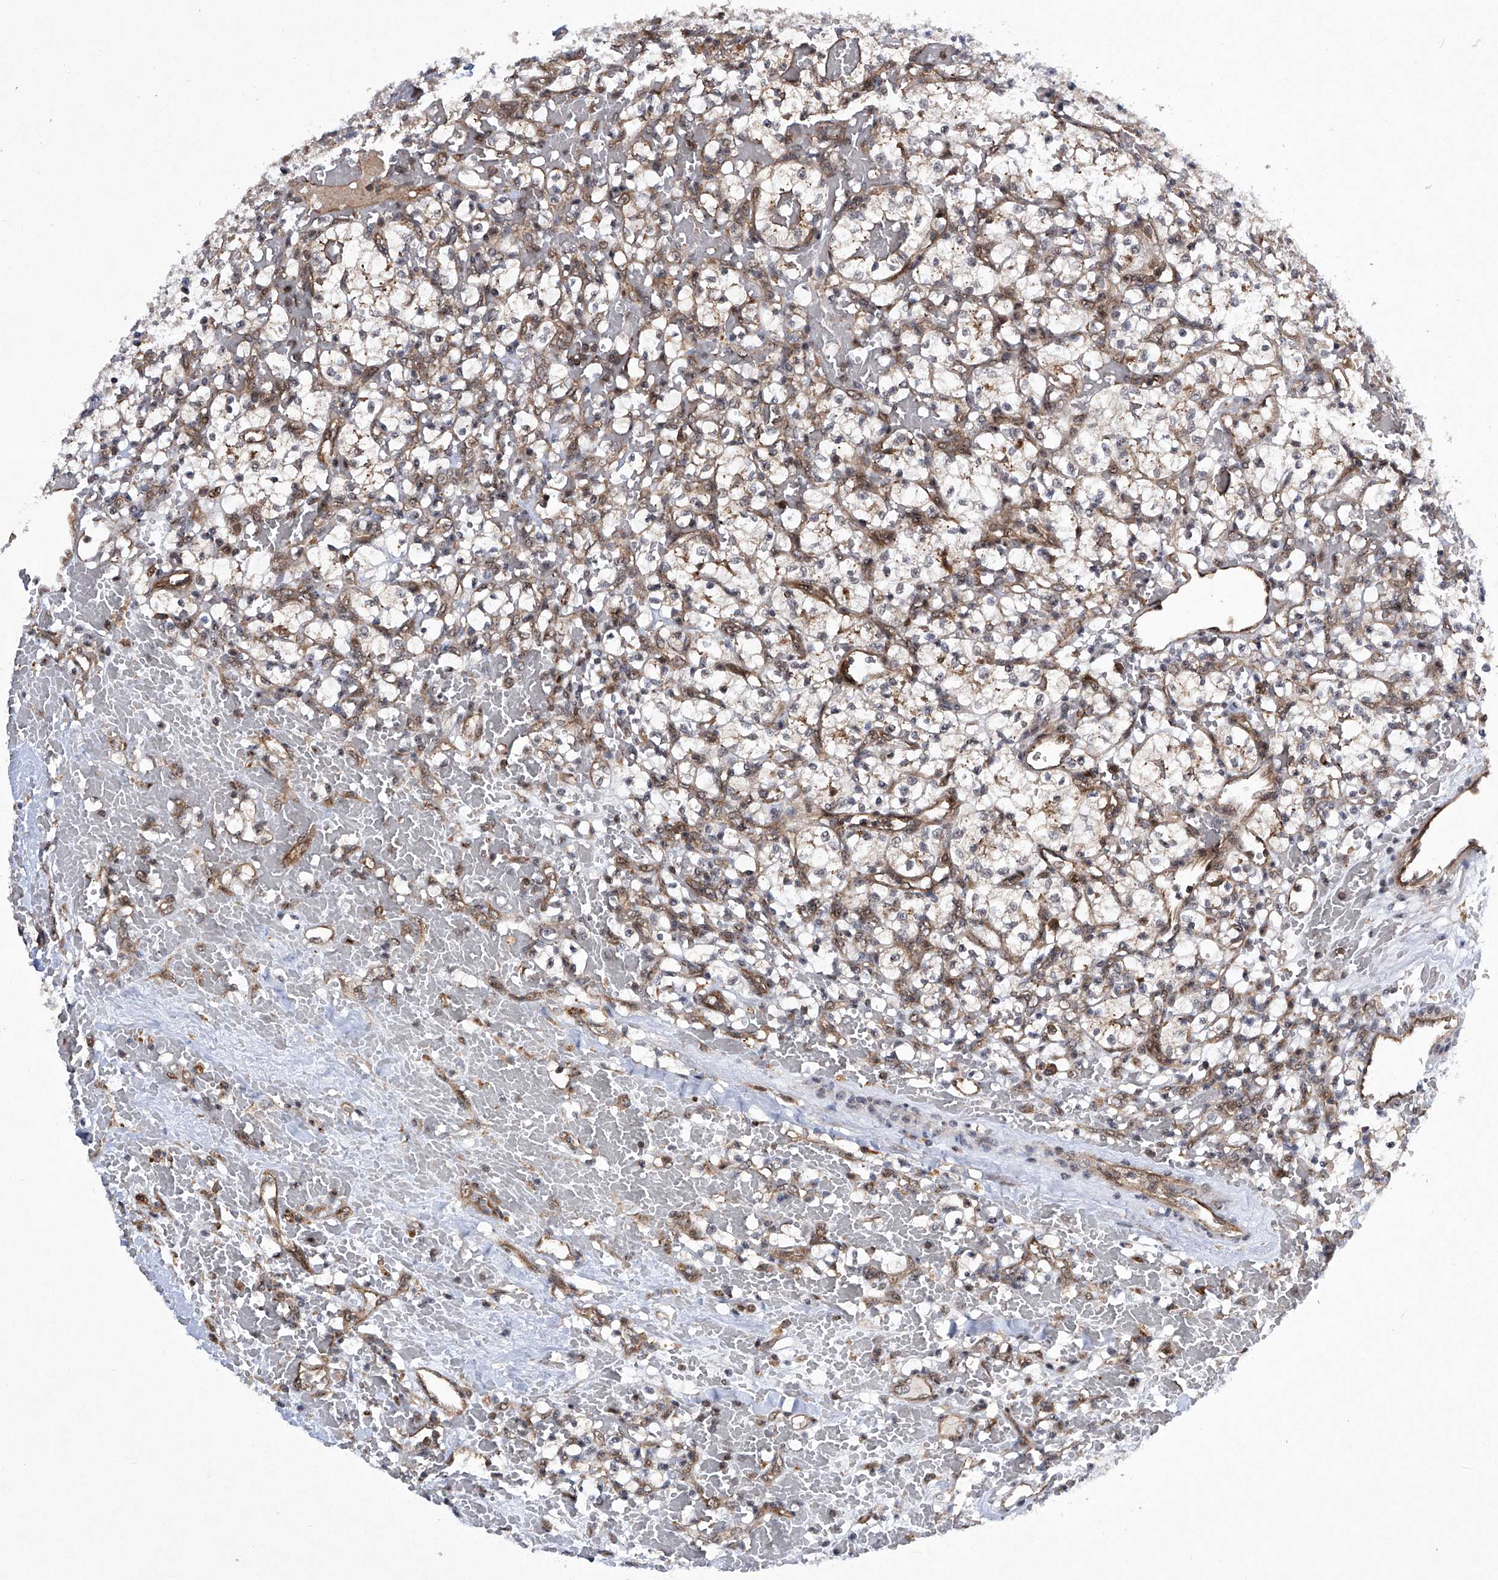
{"staining": {"intensity": "negative", "quantity": "none", "location": "none"}, "tissue": "renal cancer", "cell_type": "Tumor cells", "image_type": "cancer", "snomed": [{"axis": "morphology", "description": "Adenocarcinoma, NOS"}, {"axis": "topography", "description": "Kidney"}], "caption": "The image reveals no significant expression in tumor cells of renal cancer.", "gene": "CISH", "patient": {"sex": "female", "age": 60}}